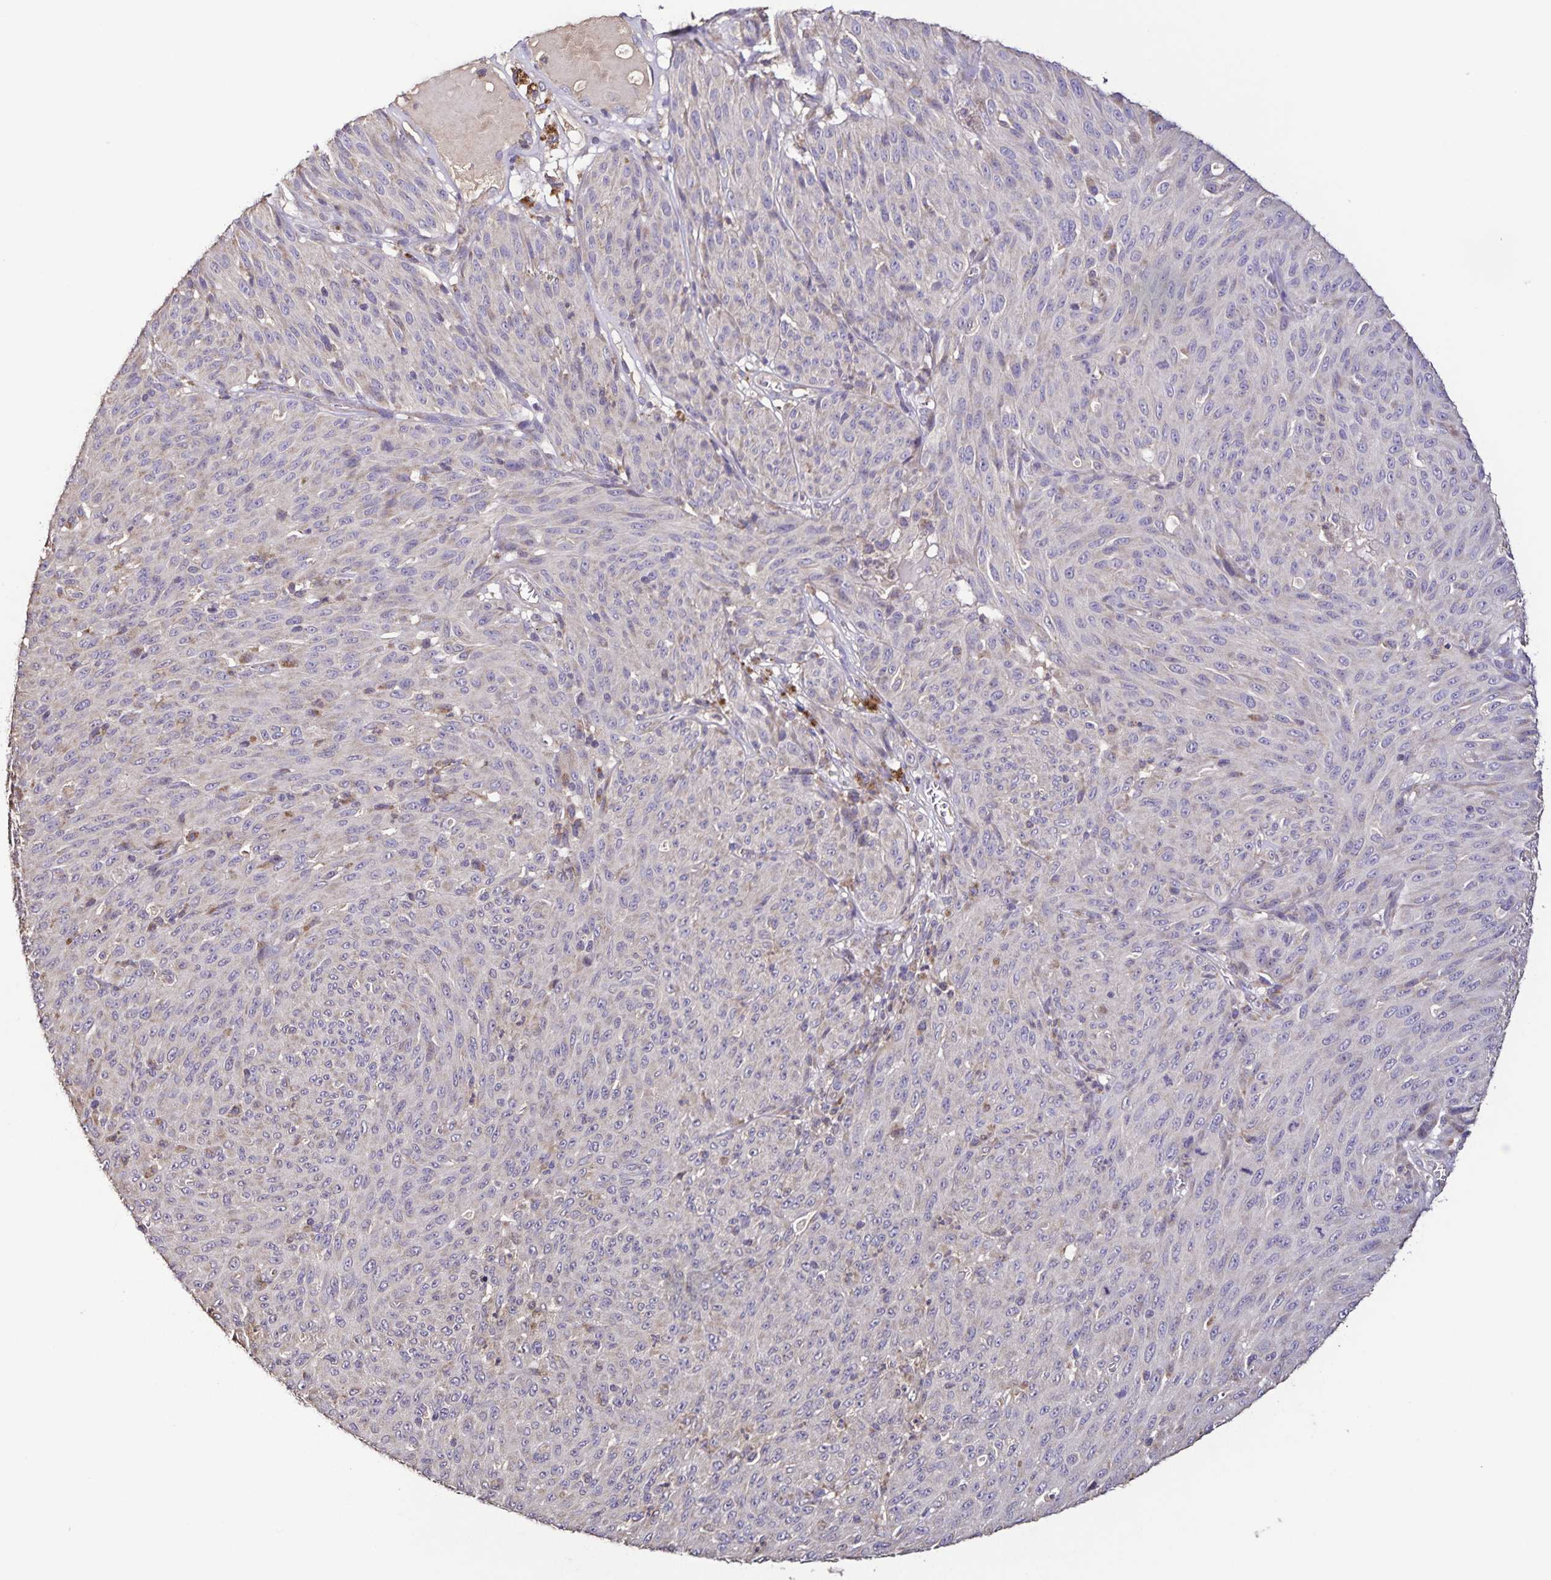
{"staining": {"intensity": "negative", "quantity": "none", "location": "none"}, "tissue": "melanoma", "cell_type": "Tumor cells", "image_type": "cancer", "snomed": [{"axis": "morphology", "description": "Malignant melanoma, NOS"}, {"axis": "topography", "description": "Skin"}], "caption": "Tumor cells are negative for protein expression in human malignant melanoma.", "gene": "MAN1A1", "patient": {"sex": "male", "age": 85}}